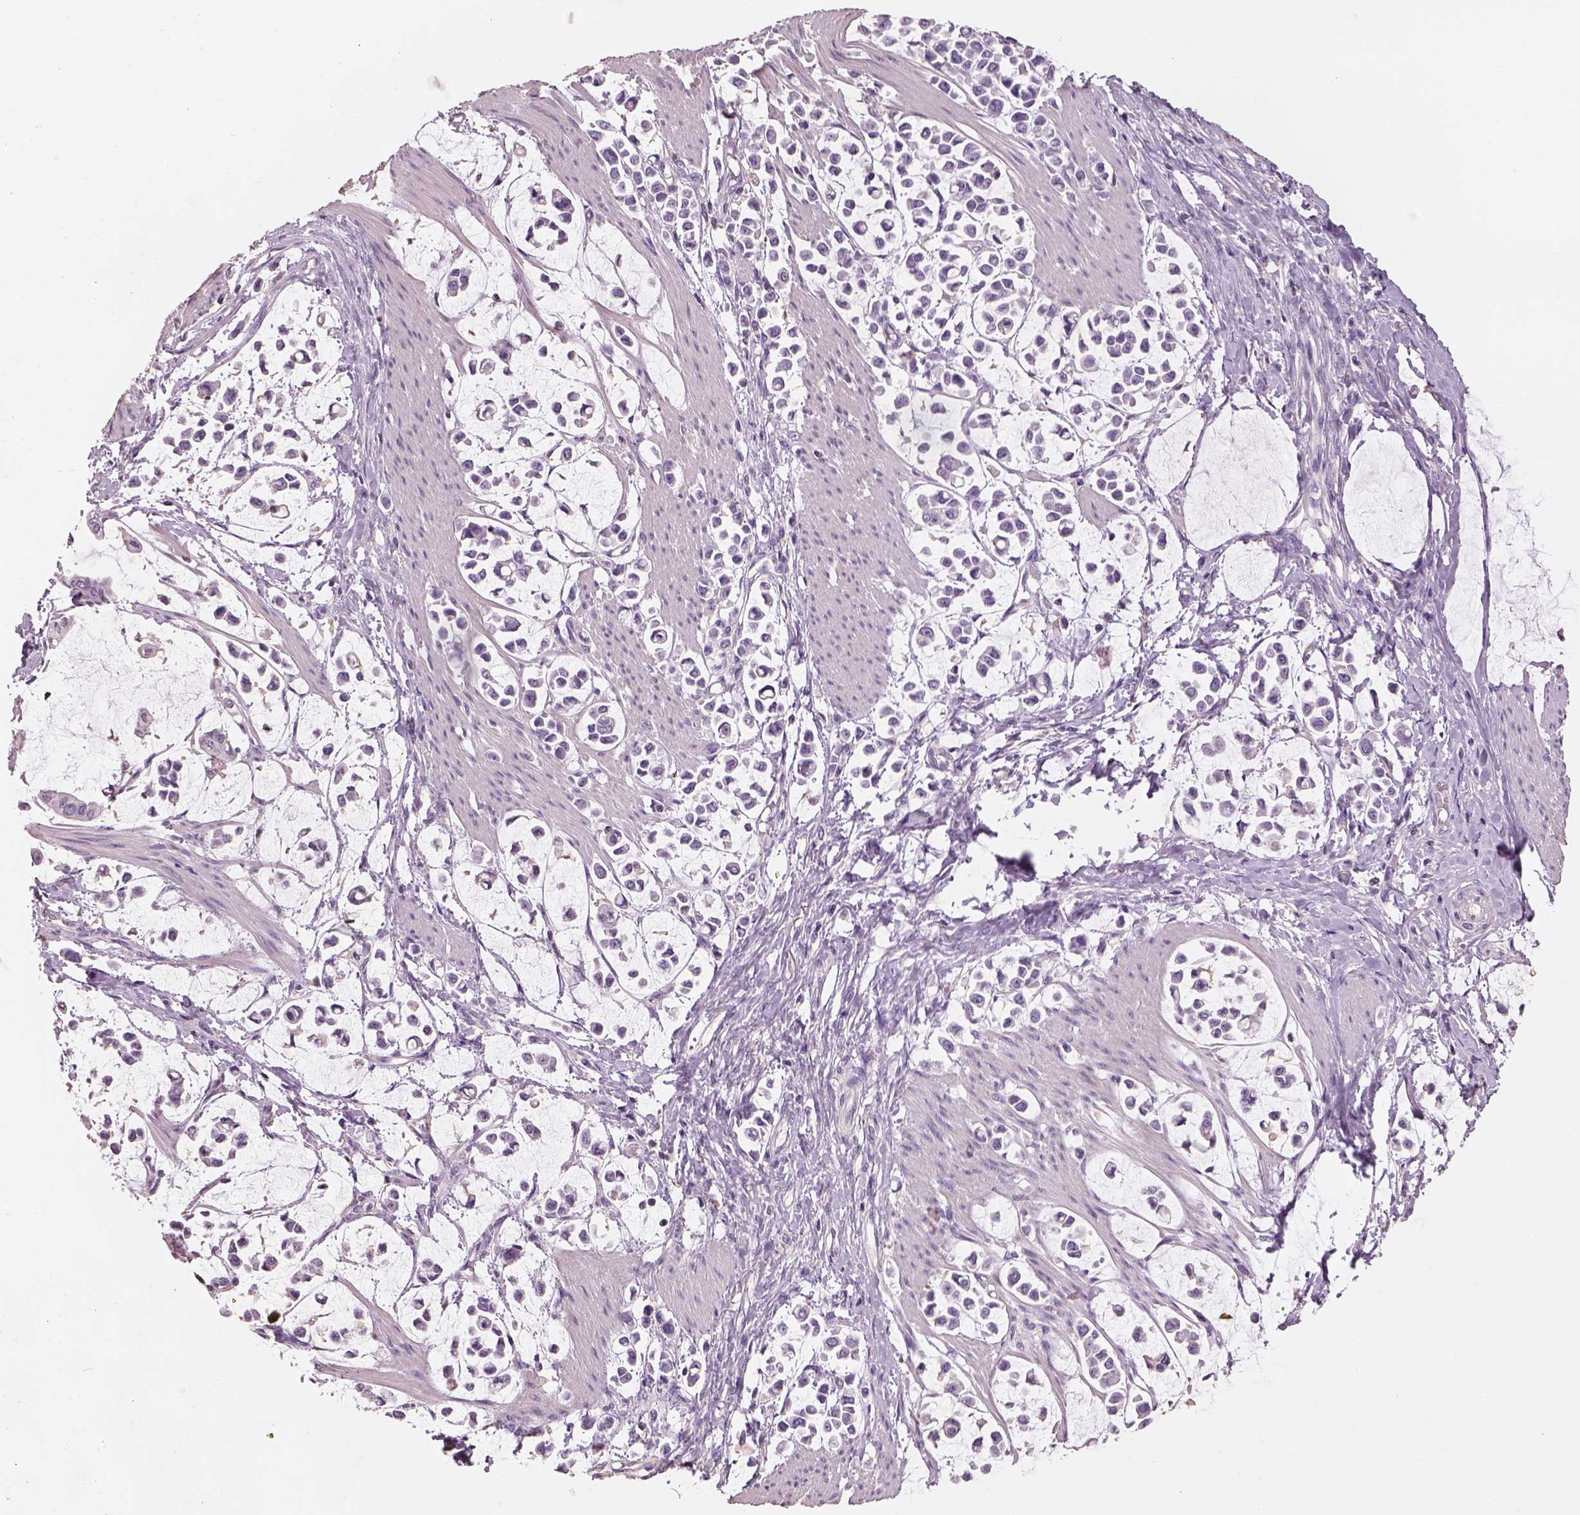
{"staining": {"intensity": "negative", "quantity": "none", "location": "none"}, "tissue": "stomach cancer", "cell_type": "Tumor cells", "image_type": "cancer", "snomed": [{"axis": "morphology", "description": "Adenocarcinoma, NOS"}, {"axis": "topography", "description": "Stomach"}], "caption": "A micrograph of stomach cancer stained for a protein displays no brown staining in tumor cells.", "gene": "OTUD6A", "patient": {"sex": "male", "age": 82}}